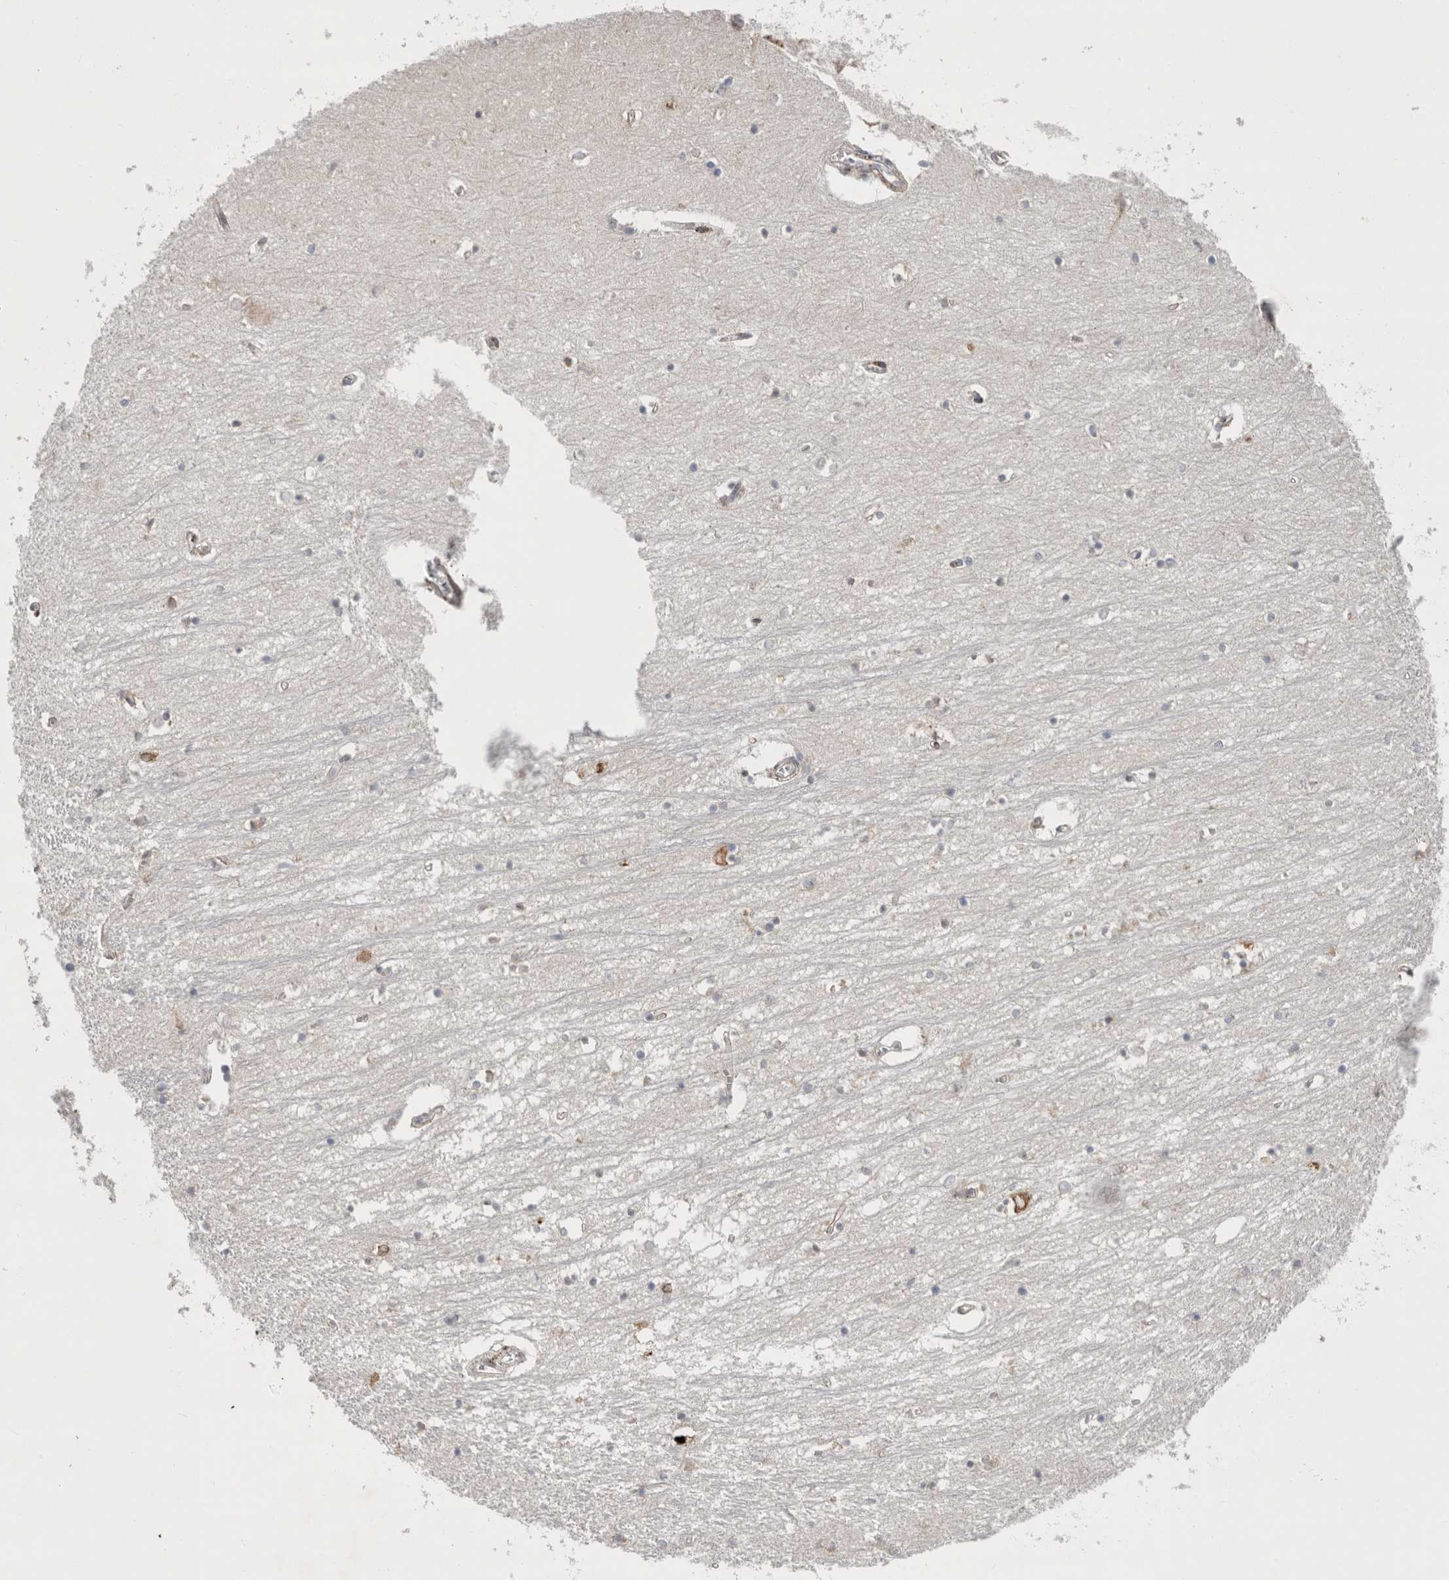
{"staining": {"intensity": "negative", "quantity": "none", "location": "none"}, "tissue": "hippocampus", "cell_type": "Glial cells", "image_type": "normal", "snomed": [{"axis": "morphology", "description": "Normal tissue, NOS"}, {"axis": "topography", "description": "Hippocampus"}], "caption": "This is an immunohistochemistry photomicrograph of unremarkable hippocampus. There is no positivity in glial cells.", "gene": "GANAB", "patient": {"sex": "male", "age": 70}}